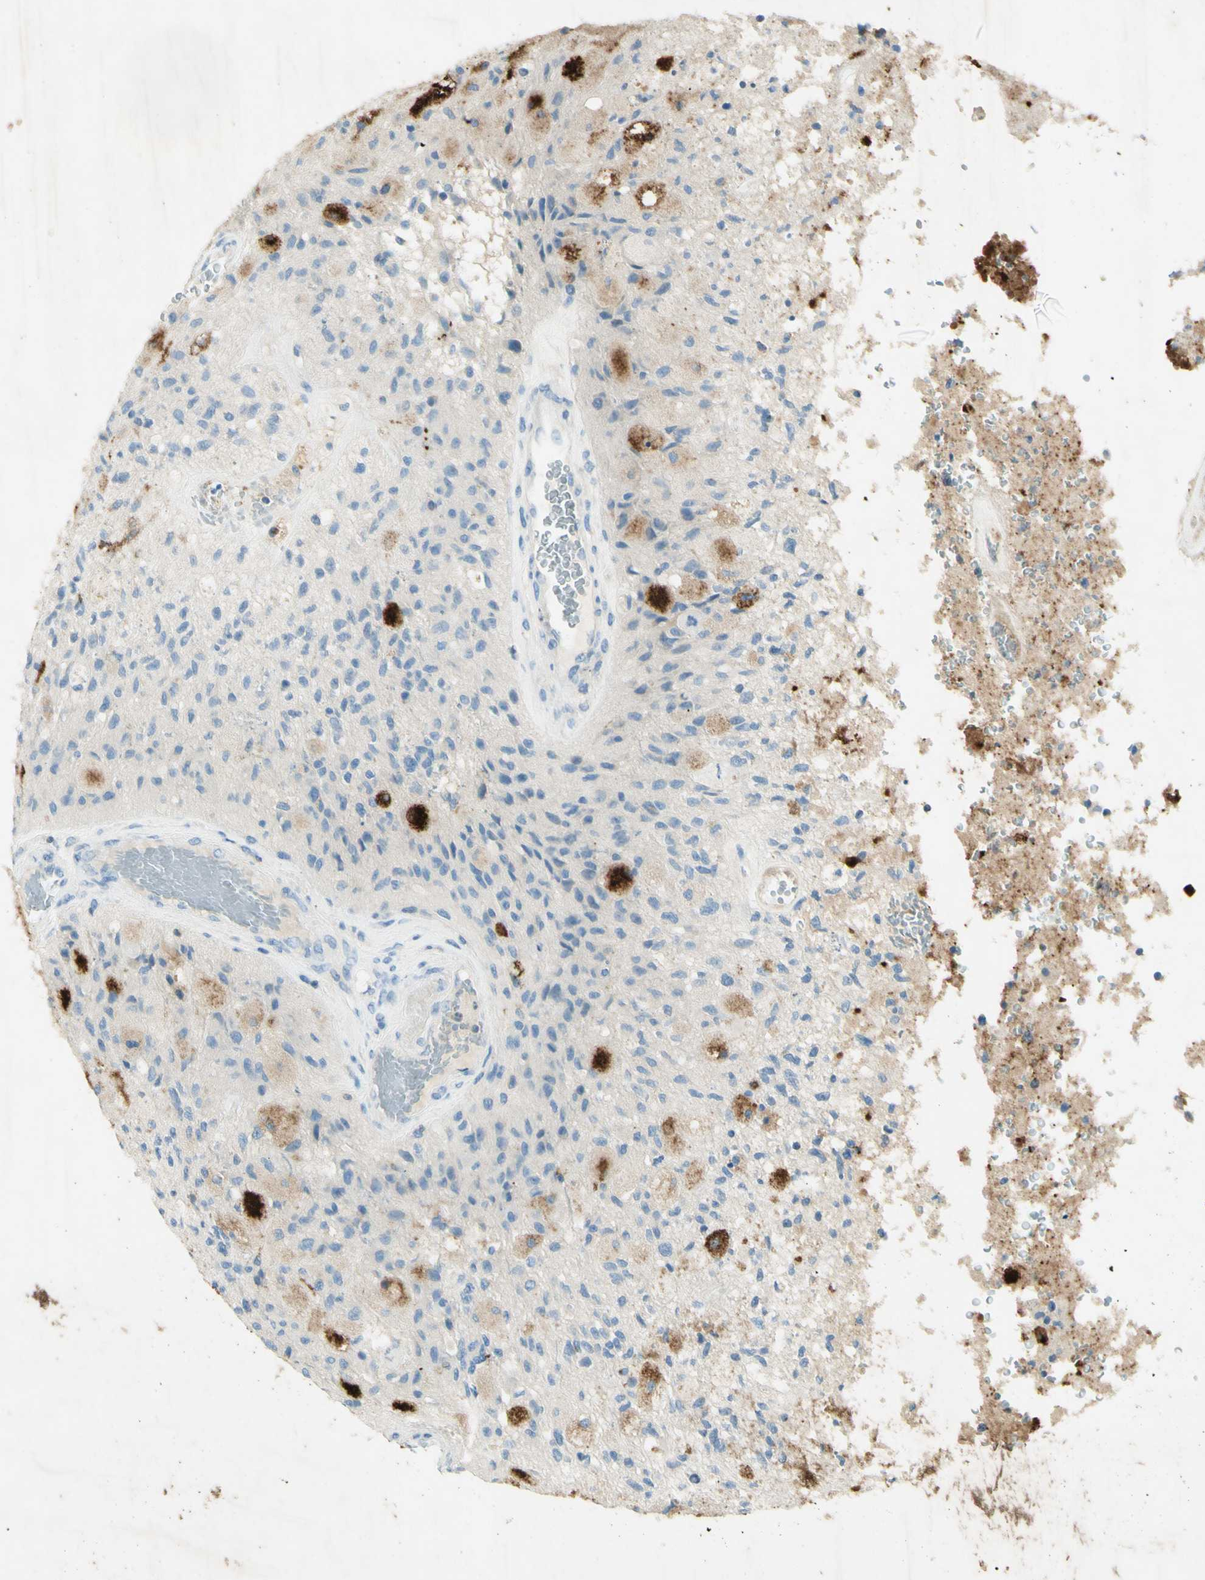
{"staining": {"intensity": "strong", "quantity": "<25%", "location": "cytoplasmic/membranous"}, "tissue": "glioma", "cell_type": "Tumor cells", "image_type": "cancer", "snomed": [{"axis": "morphology", "description": "Normal tissue, NOS"}, {"axis": "morphology", "description": "Glioma, malignant, High grade"}, {"axis": "topography", "description": "Cerebral cortex"}], "caption": "About <25% of tumor cells in human high-grade glioma (malignant) display strong cytoplasmic/membranous protein staining as visualized by brown immunohistochemical staining.", "gene": "GDF15", "patient": {"sex": "male", "age": 77}}